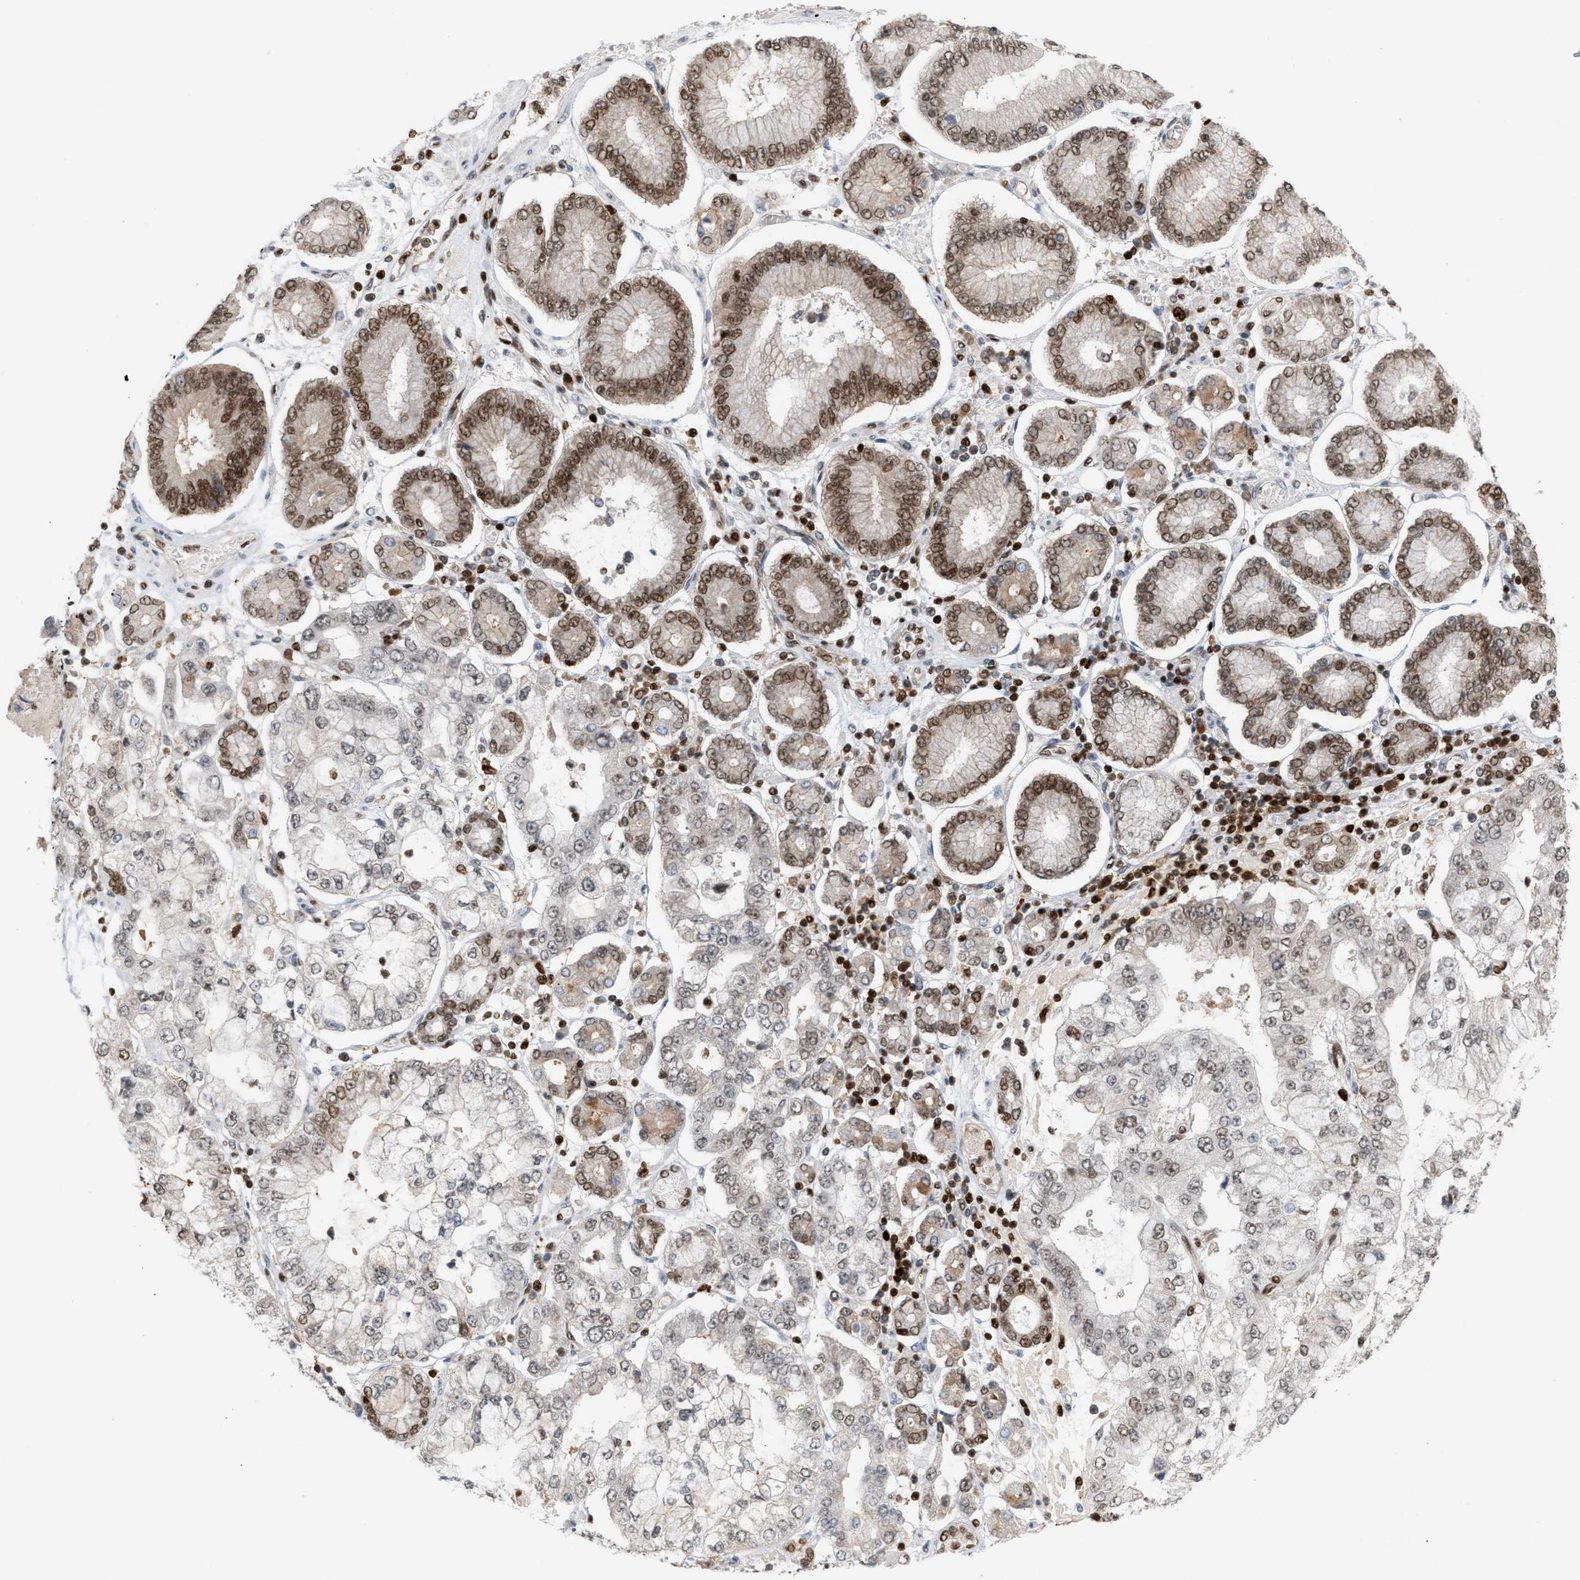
{"staining": {"intensity": "moderate", "quantity": "<25%", "location": "nuclear"}, "tissue": "stomach cancer", "cell_type": "Tumor cells", "image_type": "cancer", "snomed": [{"axis": "morphology", "description": "Adenocarcinoma, NOS"}, {"axis": "topography", "description": "Stomach"}], "caption": "Protein expression analysis of stomach adenocarcinoma demonstrates moderate nuclear staining in approximately <25% of tumor cells.", "gene": "RNASEK-C17orf49", "patient": {"sex": "male", "age": 76}}